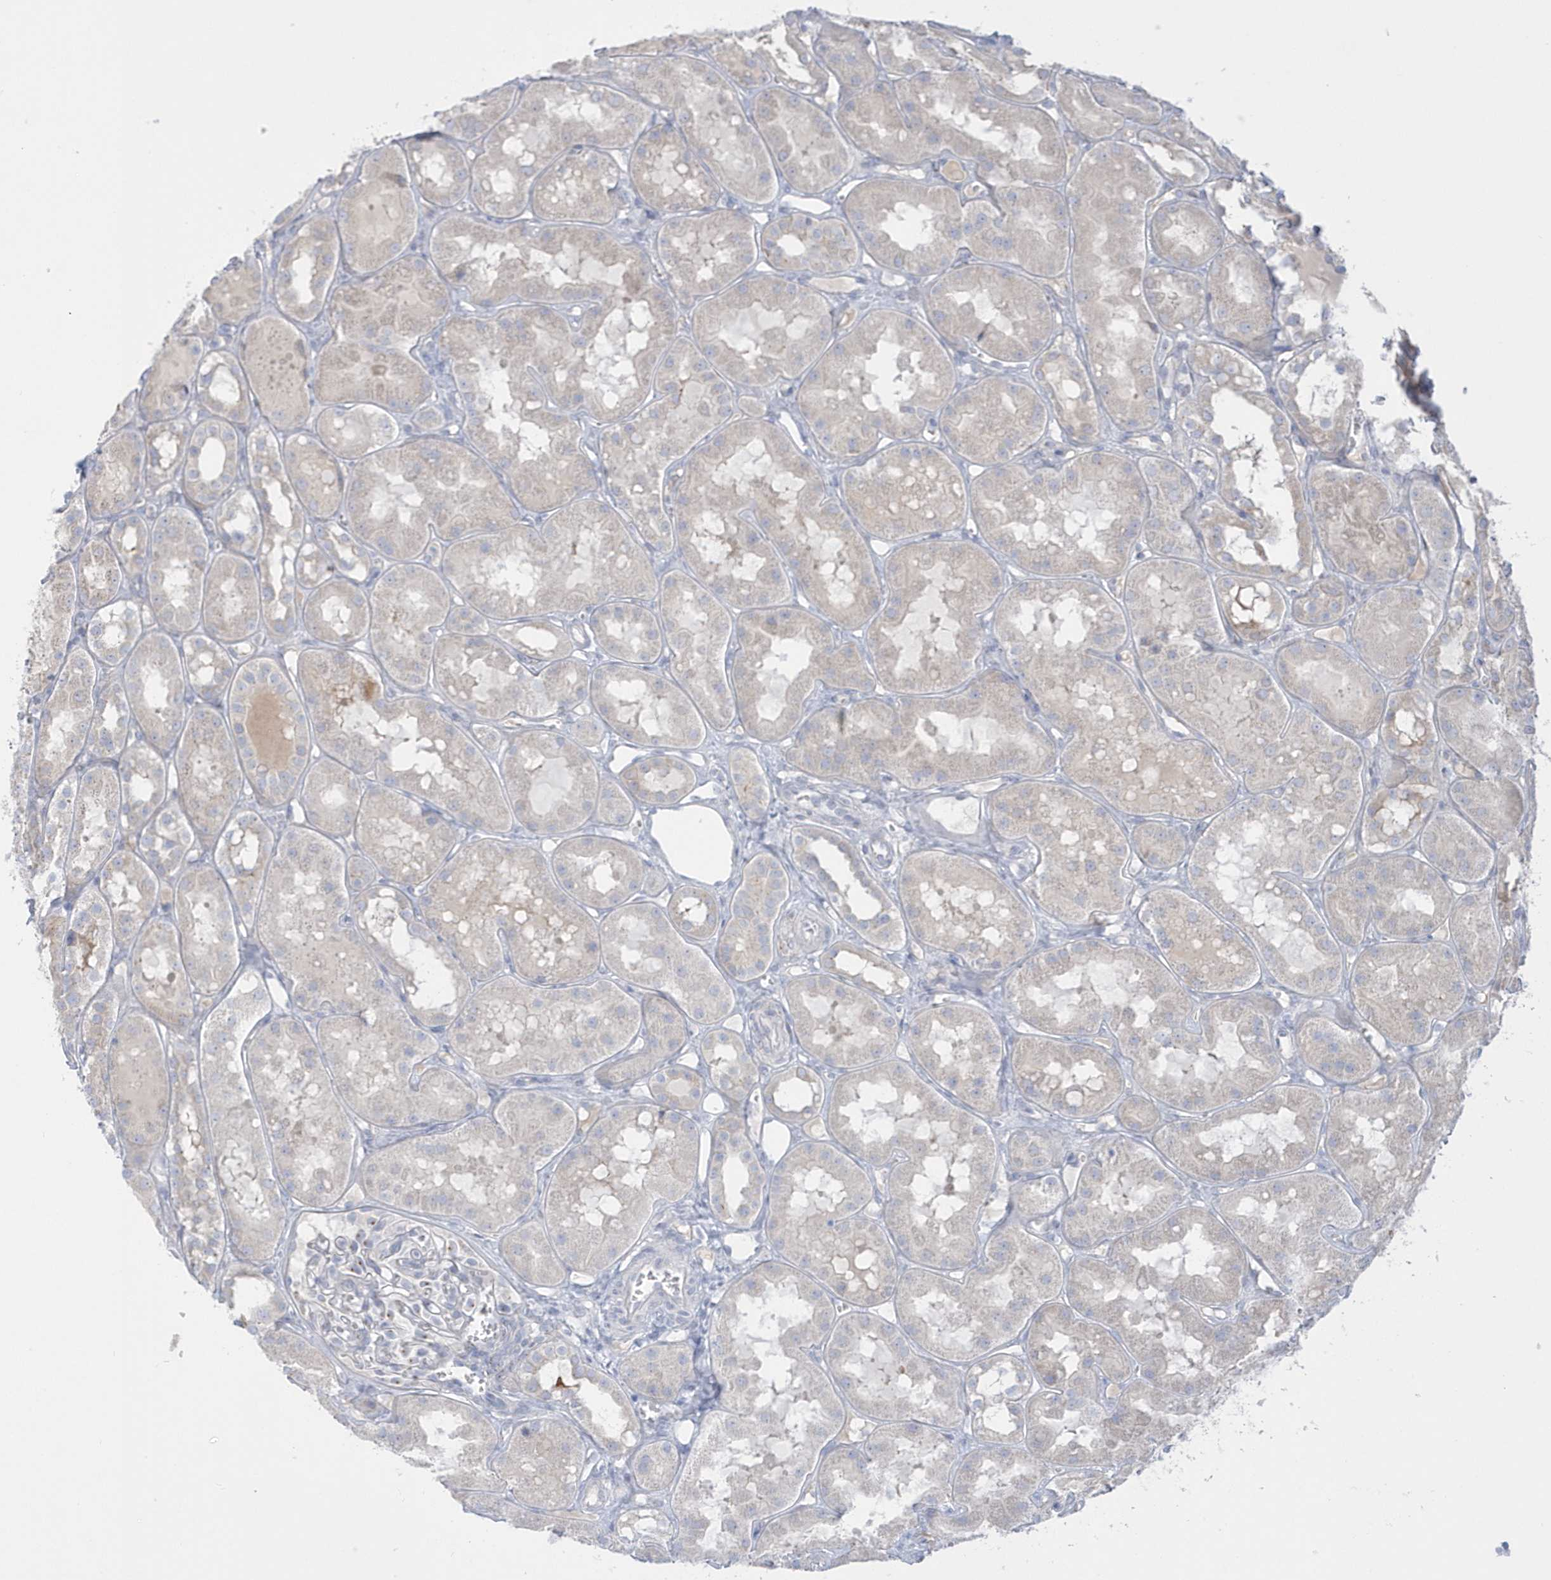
{"staining": {"intensity": "negative", "quantity": "none", "location": "none"}, "tissue": "kidney", "cell_type": "Cells in glomeruli", "image_type": "normal", "snomed": [{"axis": "morphology", "description": "Normal tissue, NOS"}, {"axis": "topography", "description": "Kidney"}], "caption": "Immunohistochemistry of benign human kidney demonstrates no staining in cells in glomeruli.", "gene": "SEMA3D", "patient": {"sex": "male", "age": 16}}